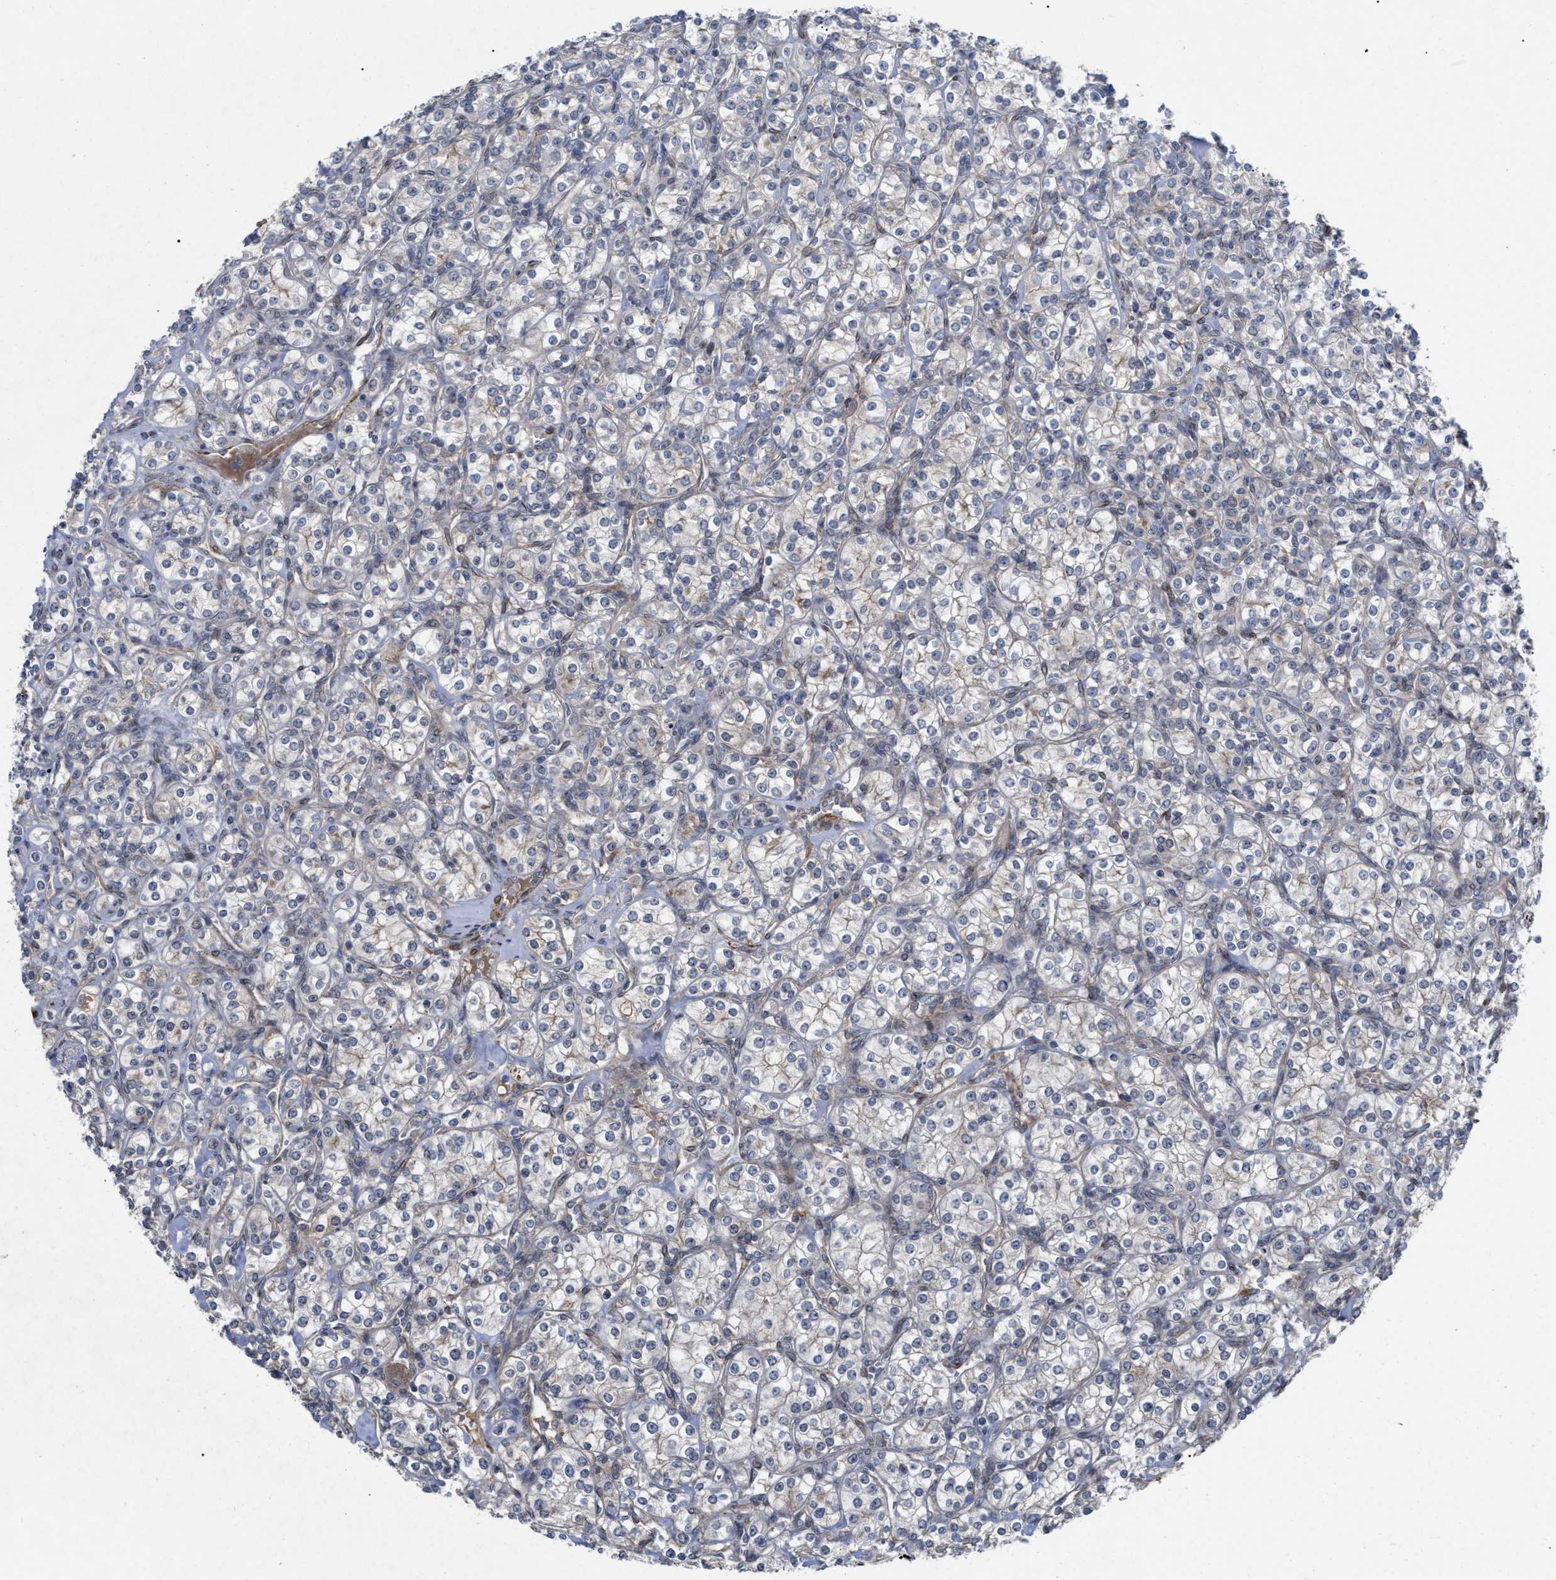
{"staining": {"intensity": "negative", "quantity": "none", "location": "none"}, "tissue": "renal cancer", "cell_type": "Tumor cells", "image_type": "cancer", "snomed": [{"axis": "morphology", "description": "Adenocarcinoma, NOS"}, {"axis": "topography", "description": "Kidney"}], "caption": "Micrograph shows no significant protein staining in tumor cells of renal cancer.", "gene": "ST6GALNAC6", "patient": {"sex": "male", "age": 77}}